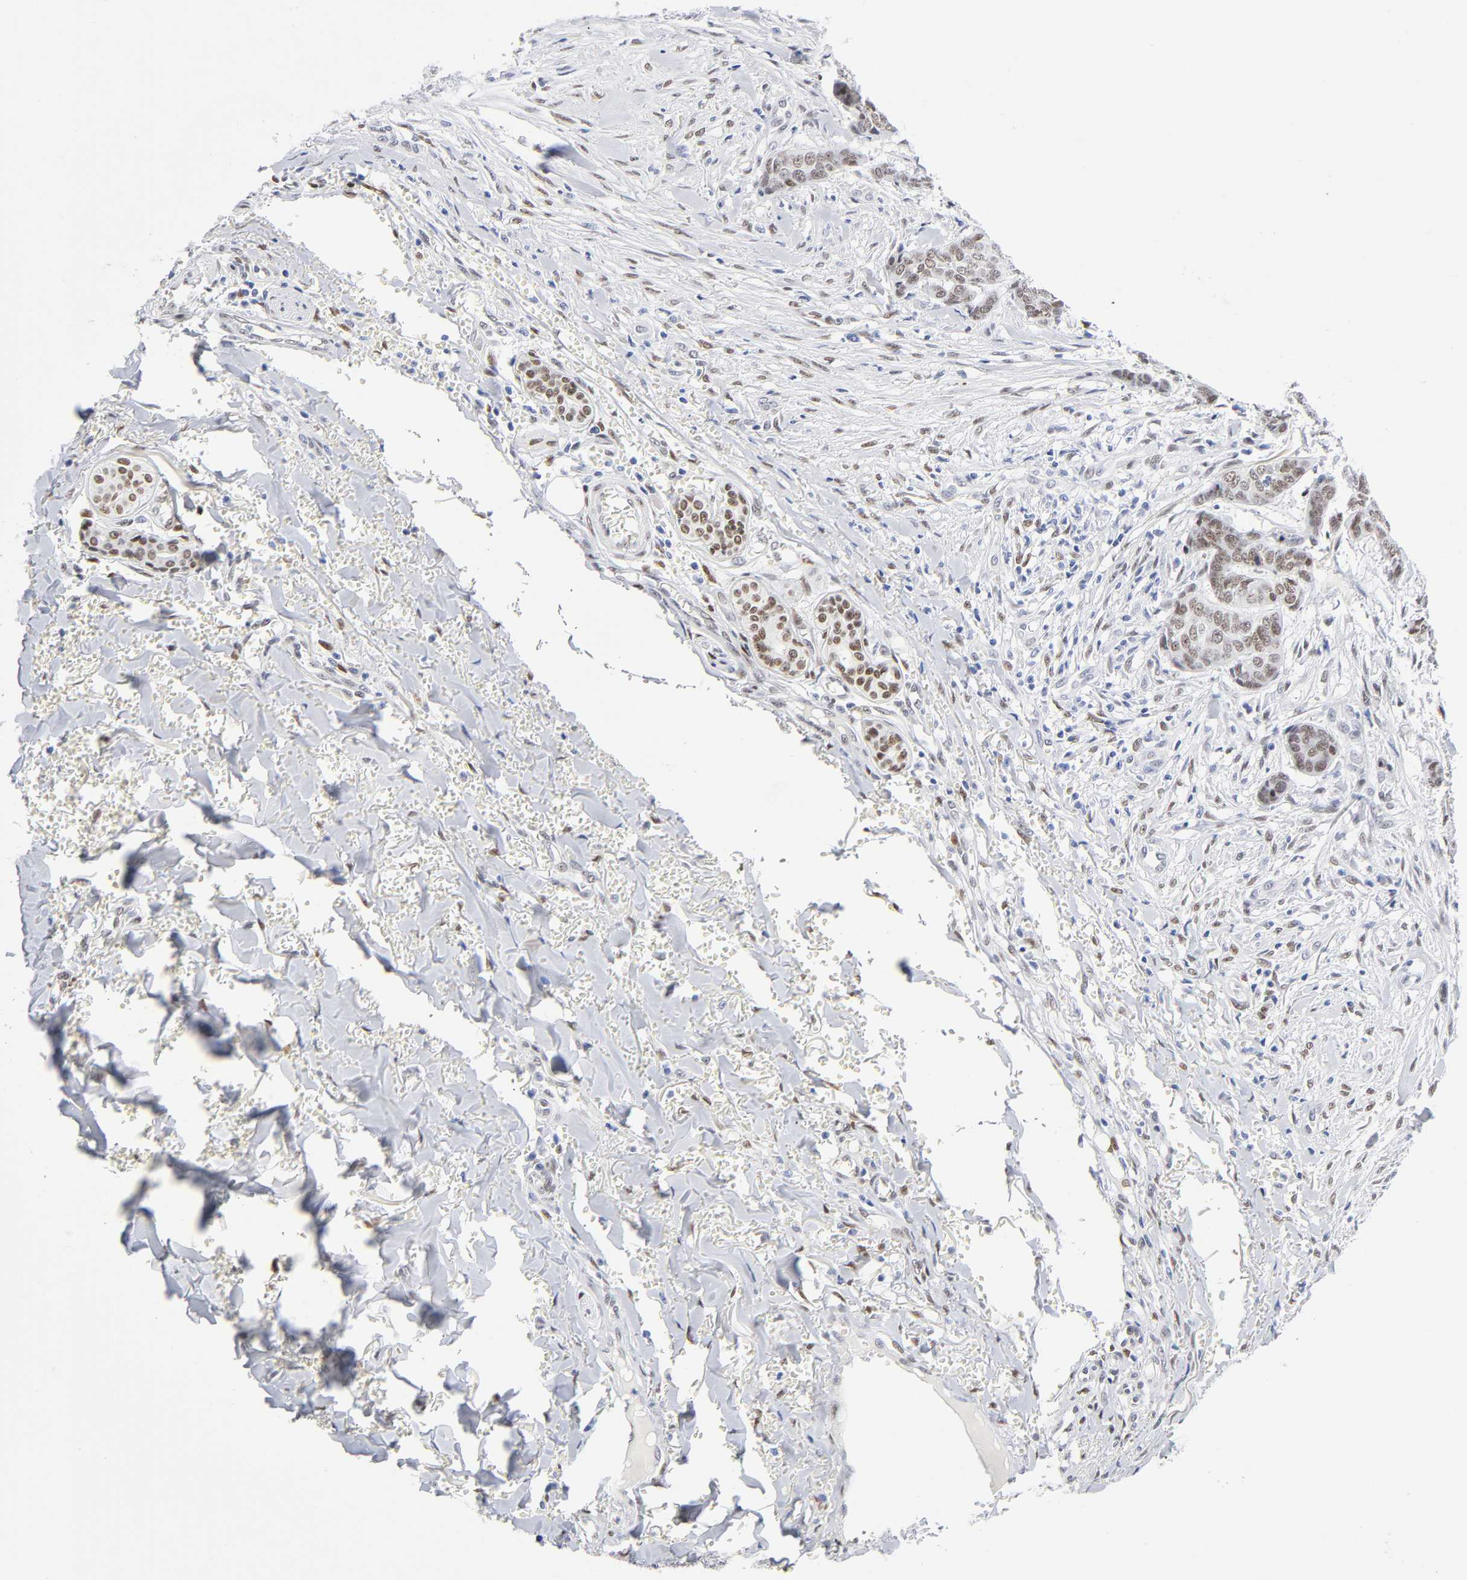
{"staining": {"intensity": "weak", "quantity": ">75%", "location": "nuclear"}, "tissue": "skin cancer", "cell_type": "Tumor cells", "image_type": "cancer", "snomed": [{"axis": "morphology", "description": "Basal cell carcinoma"}, {"axis": "topography", "description": "Skin"}], "caption": "A low amount of weak nuclear staining is identified in about >75% of tumor cells in skin cancer tissue.", "gene": "NFIC", "patient": {"sex": "female", "age": 64}}